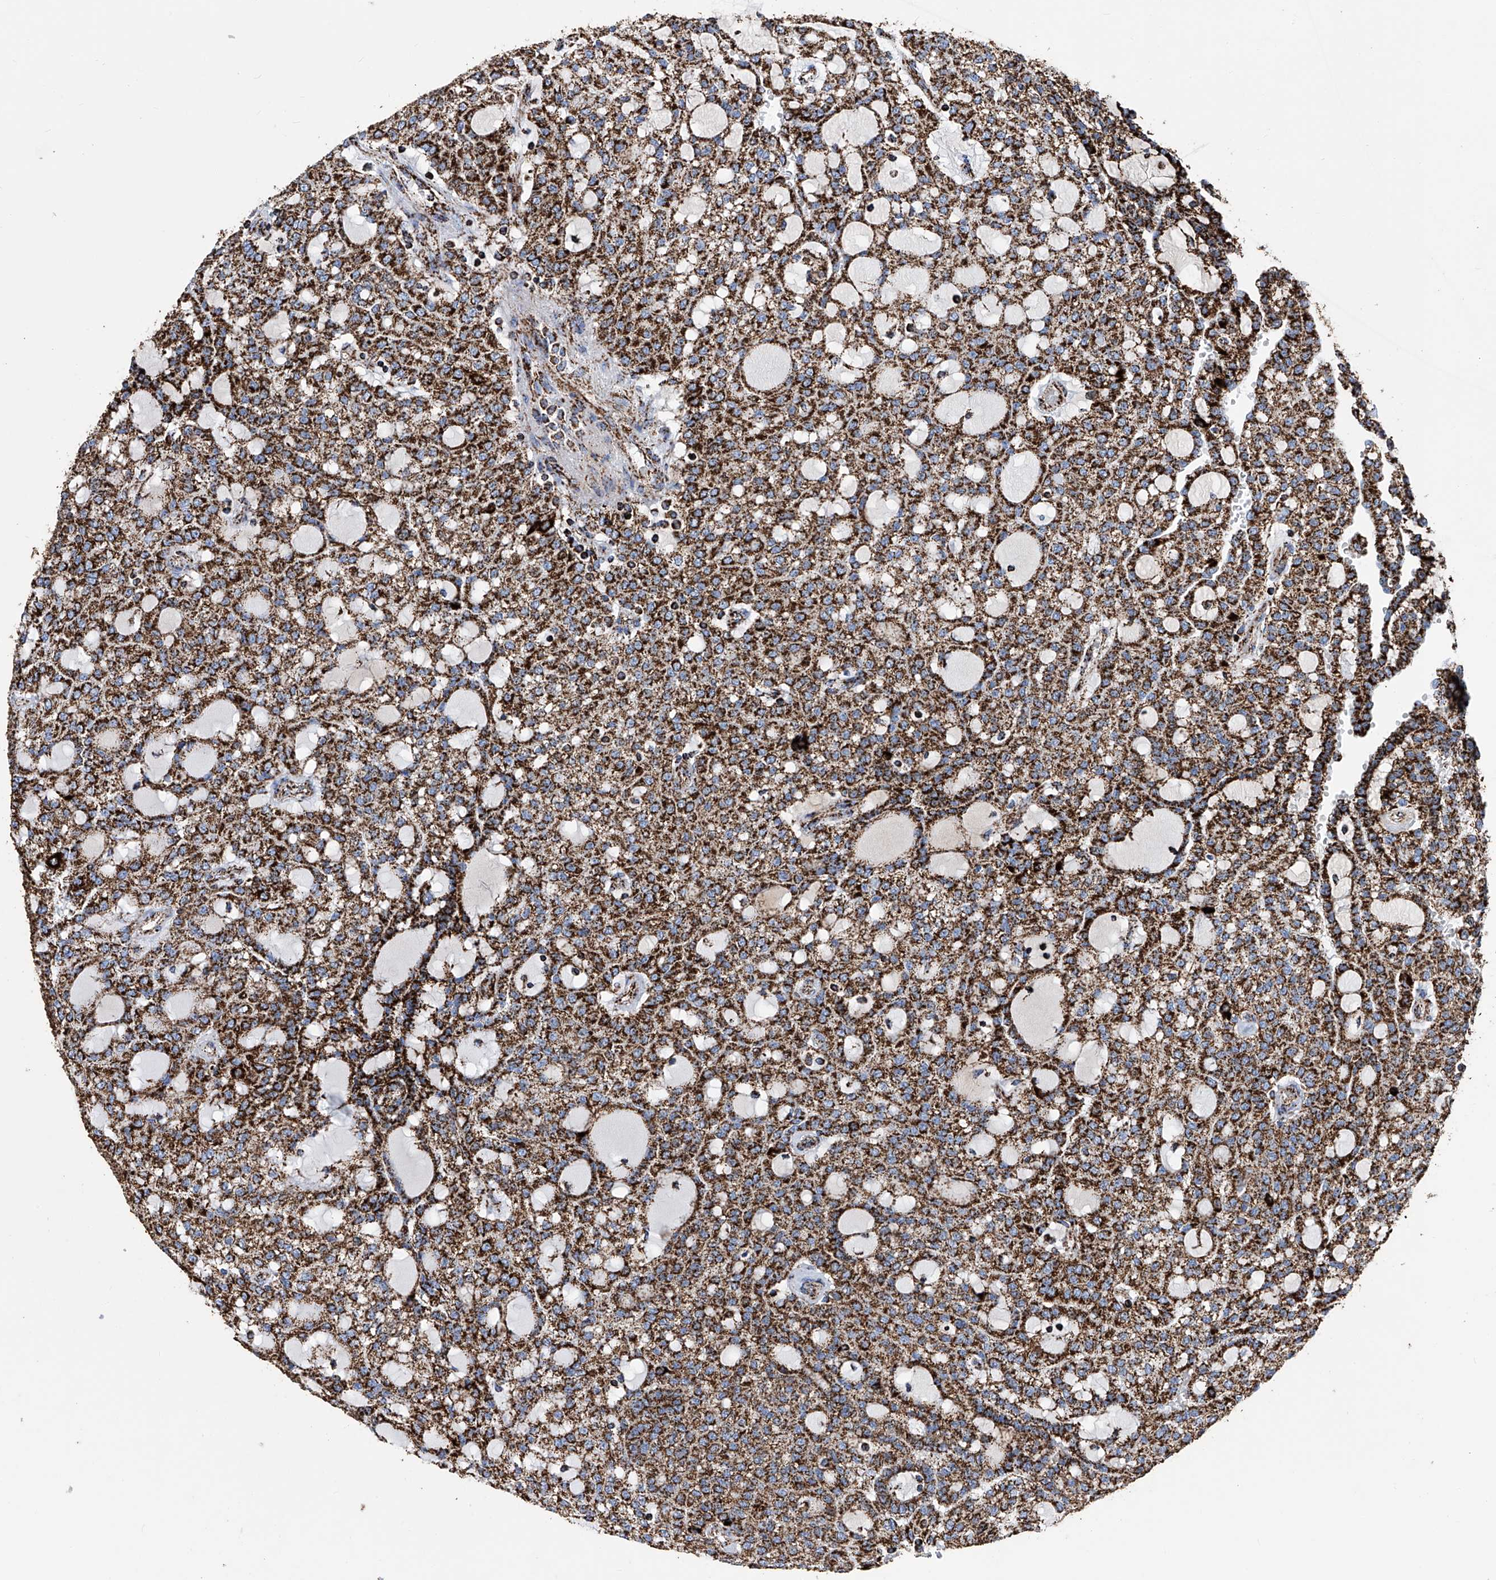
{"staining": {"intensity": "strong", "quantity": ">75%", "location": "cytoplasmic/membranous"}, "tissue": "renal cancer", "cell_type": "Tumor cells", "image_type": "cancer", "snomed": [{"axis": "morphology", "description": "Adenocarcinoma, NOS"}, {"axis": "topography", "description": "Kidney"}], "caption": "Renal adenocarcinoma stained for a protein exhibits strong cytoplasmic/membranous positivity in tumor cells.", "gene": "ATP5PF", "patient": {"sex": "male", "age": 63}}